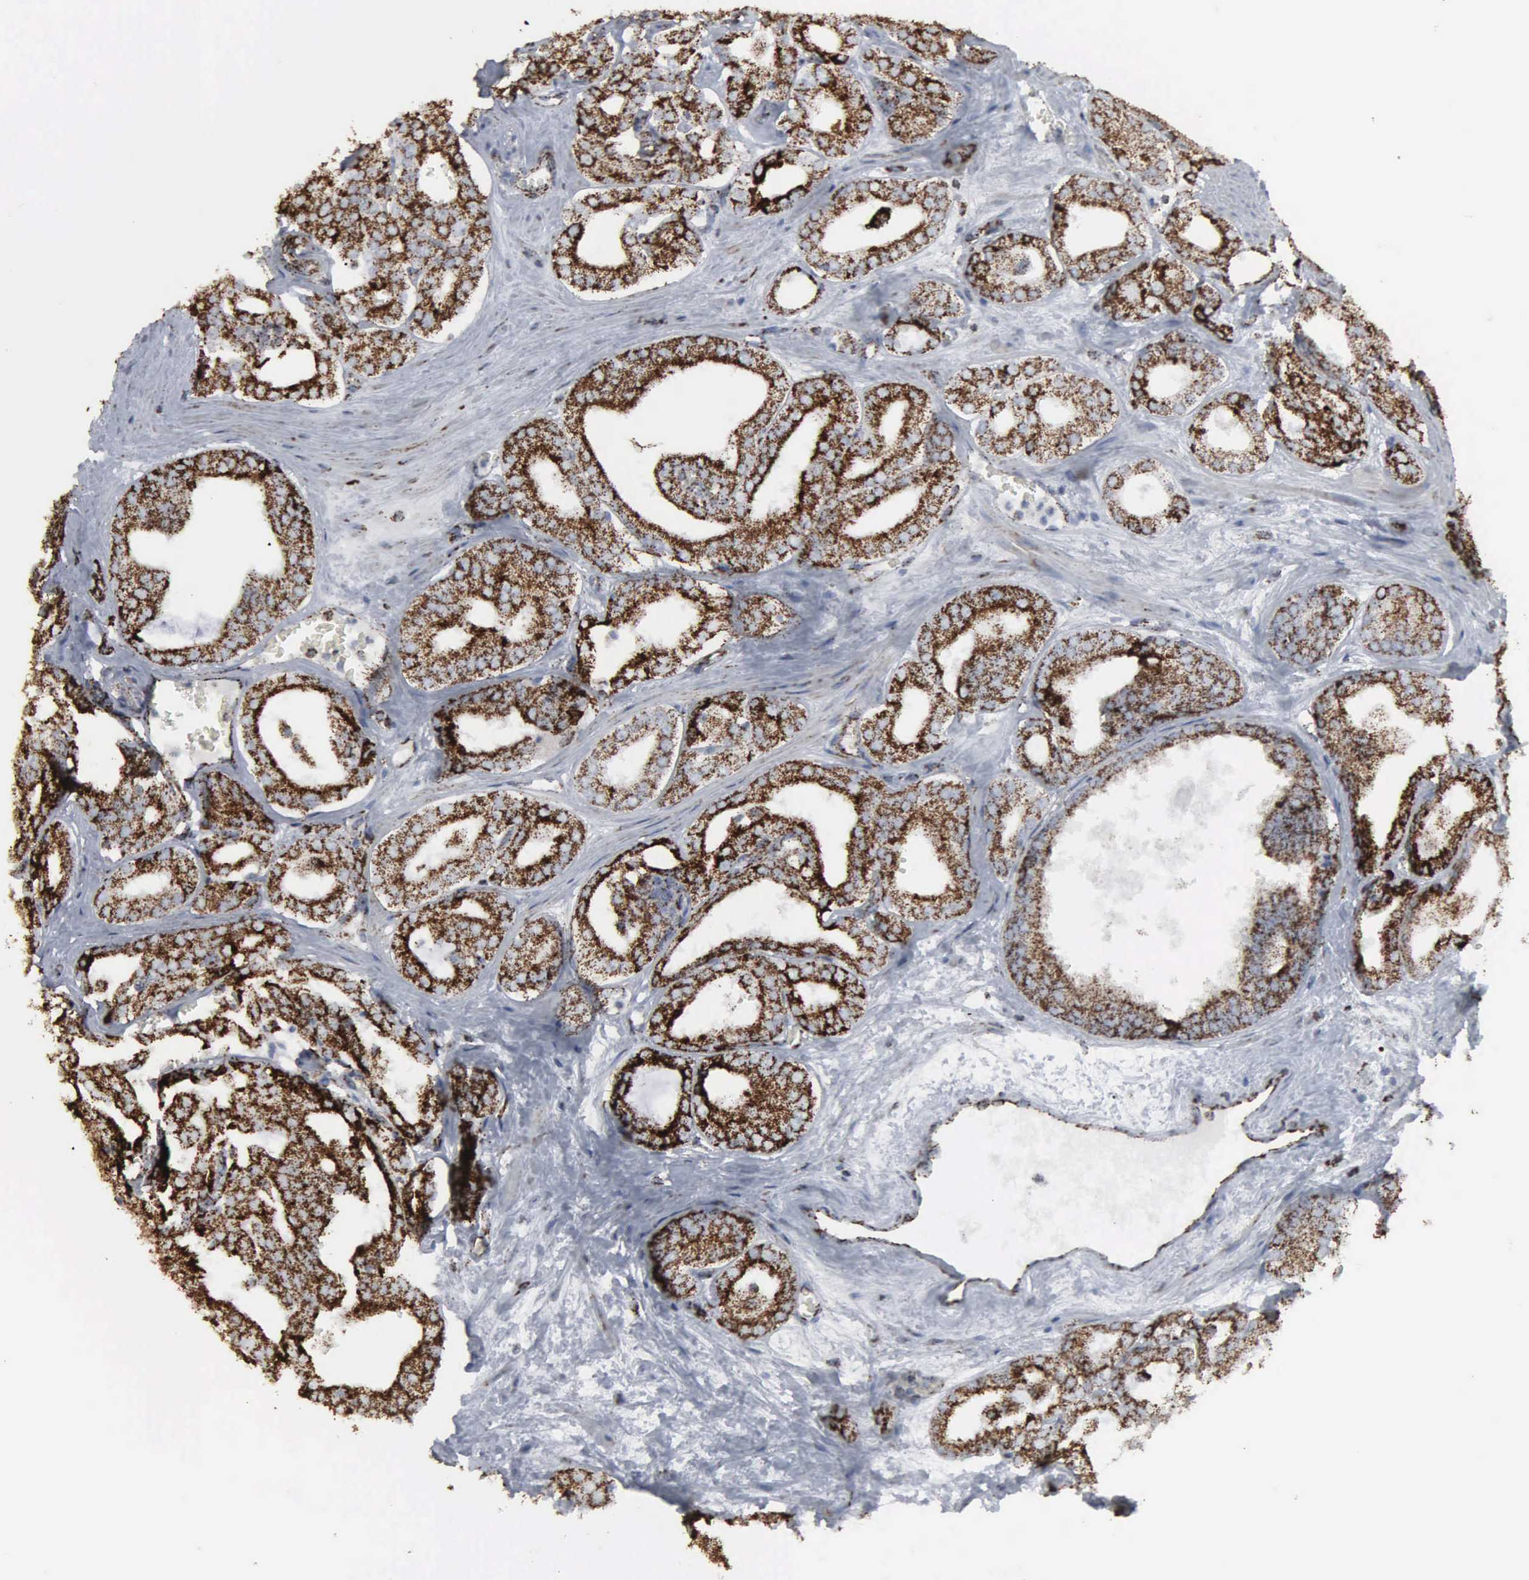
{"staining": {"intensity": "strong", "quantity": ">75%", "location": "cytoplasmic/membranous"}, "tissue": "prostate cancer", "cell_type": "Tumor cells", "image_type": "cancer", "snomed": [{"axis": "morphology", "description": "Adenocarcinoma, Medium grade"}, {"axis": "topography", "description": "Prostate"}], "caption": "A histopathology image of prostate adenocarcinoma (medium-grade) stained for a protein reveals strong cytoplasmic/membranous brown staining in tumor cells.", "gene": "HSPA9", "patient": {"sex": "male", "age": 79}}